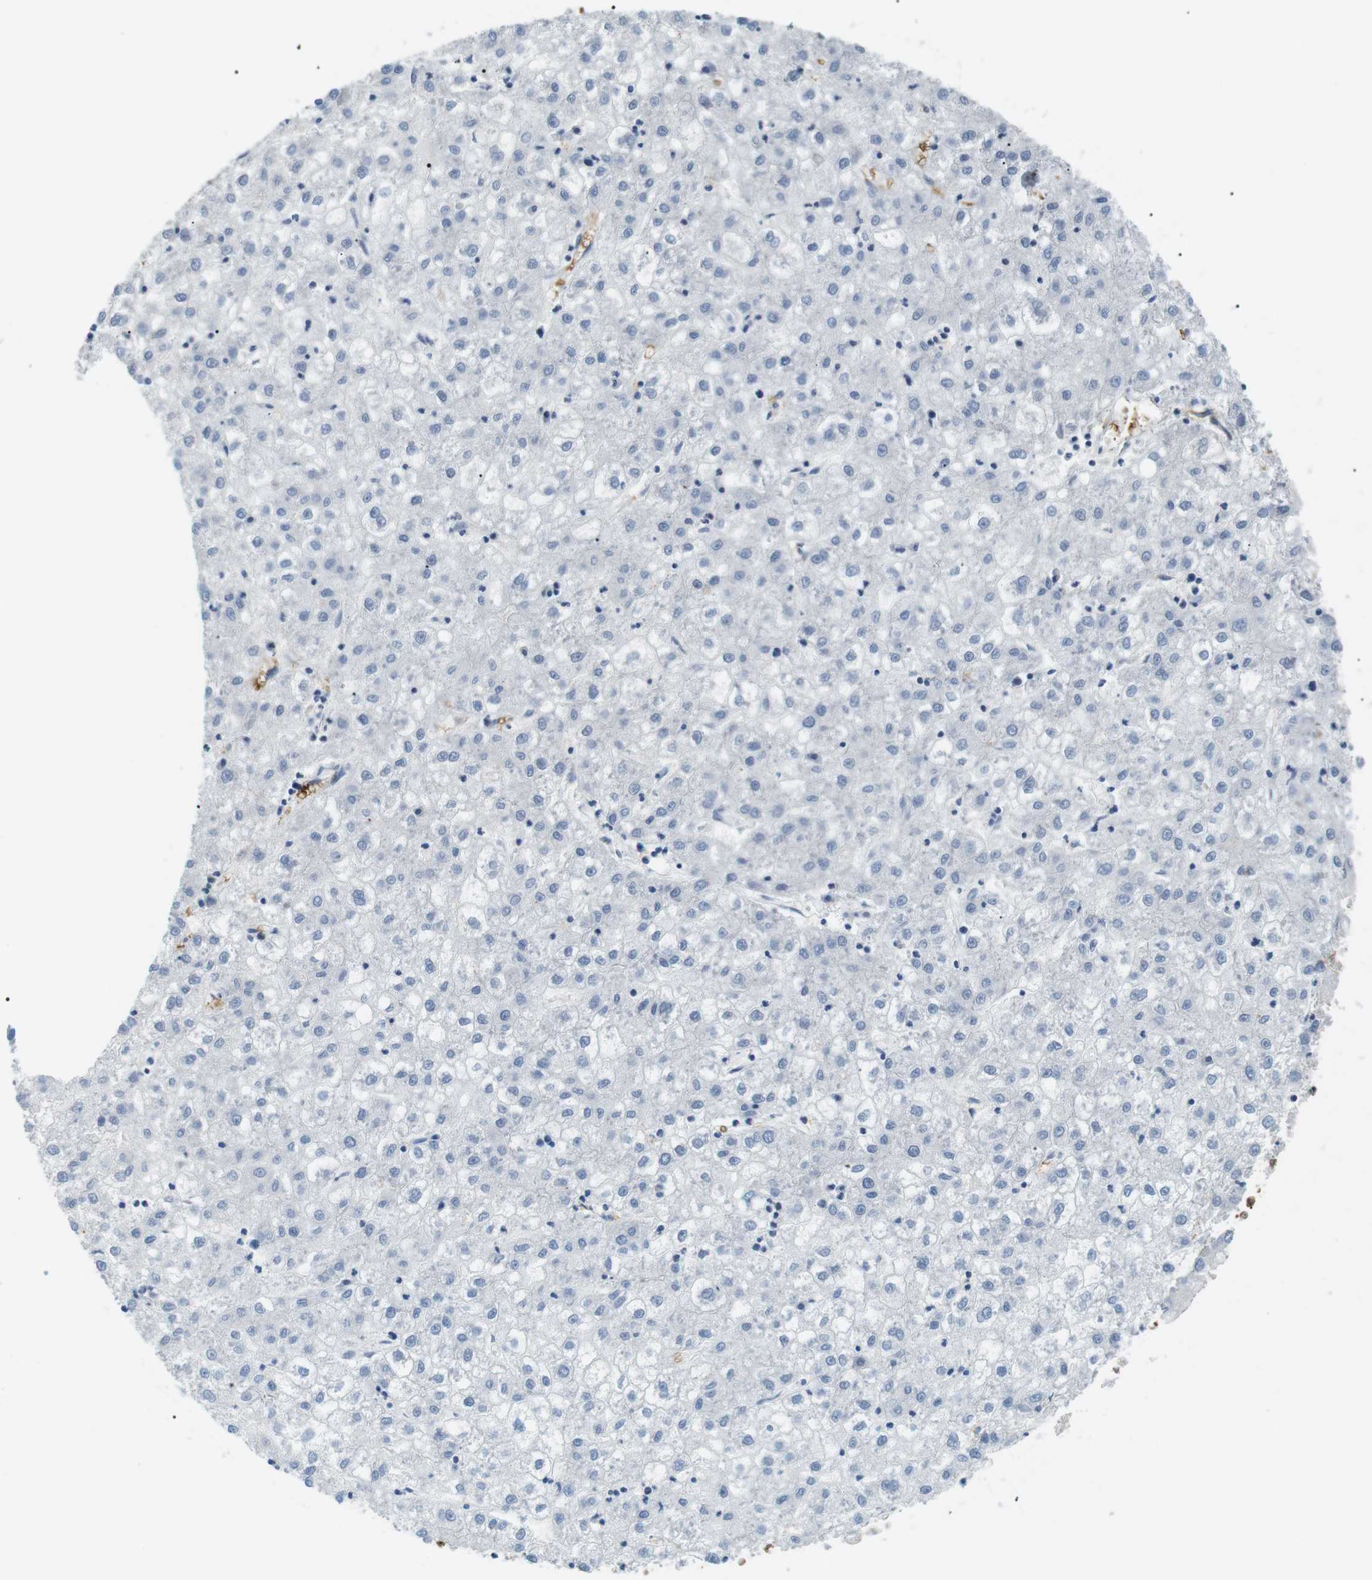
{"staining": {"intensity": "negative", "quantity": "none", "location": "none"}, "tissue": "liver cancer", "cell_type": "Tumor cells", "image_type": "cancer", "snomed": [{"axis": "morphology", "description": "Carcinoma, Hepatocellular, NOS"}, {"axis": "topography", "description": "Liver"}], "caption": "Tumor cells show no significant protein staining in liver cancer (hepatocellular carcinoma).", "gene": "ADCY10", "patient": {"sex": "male", "age": 72}}